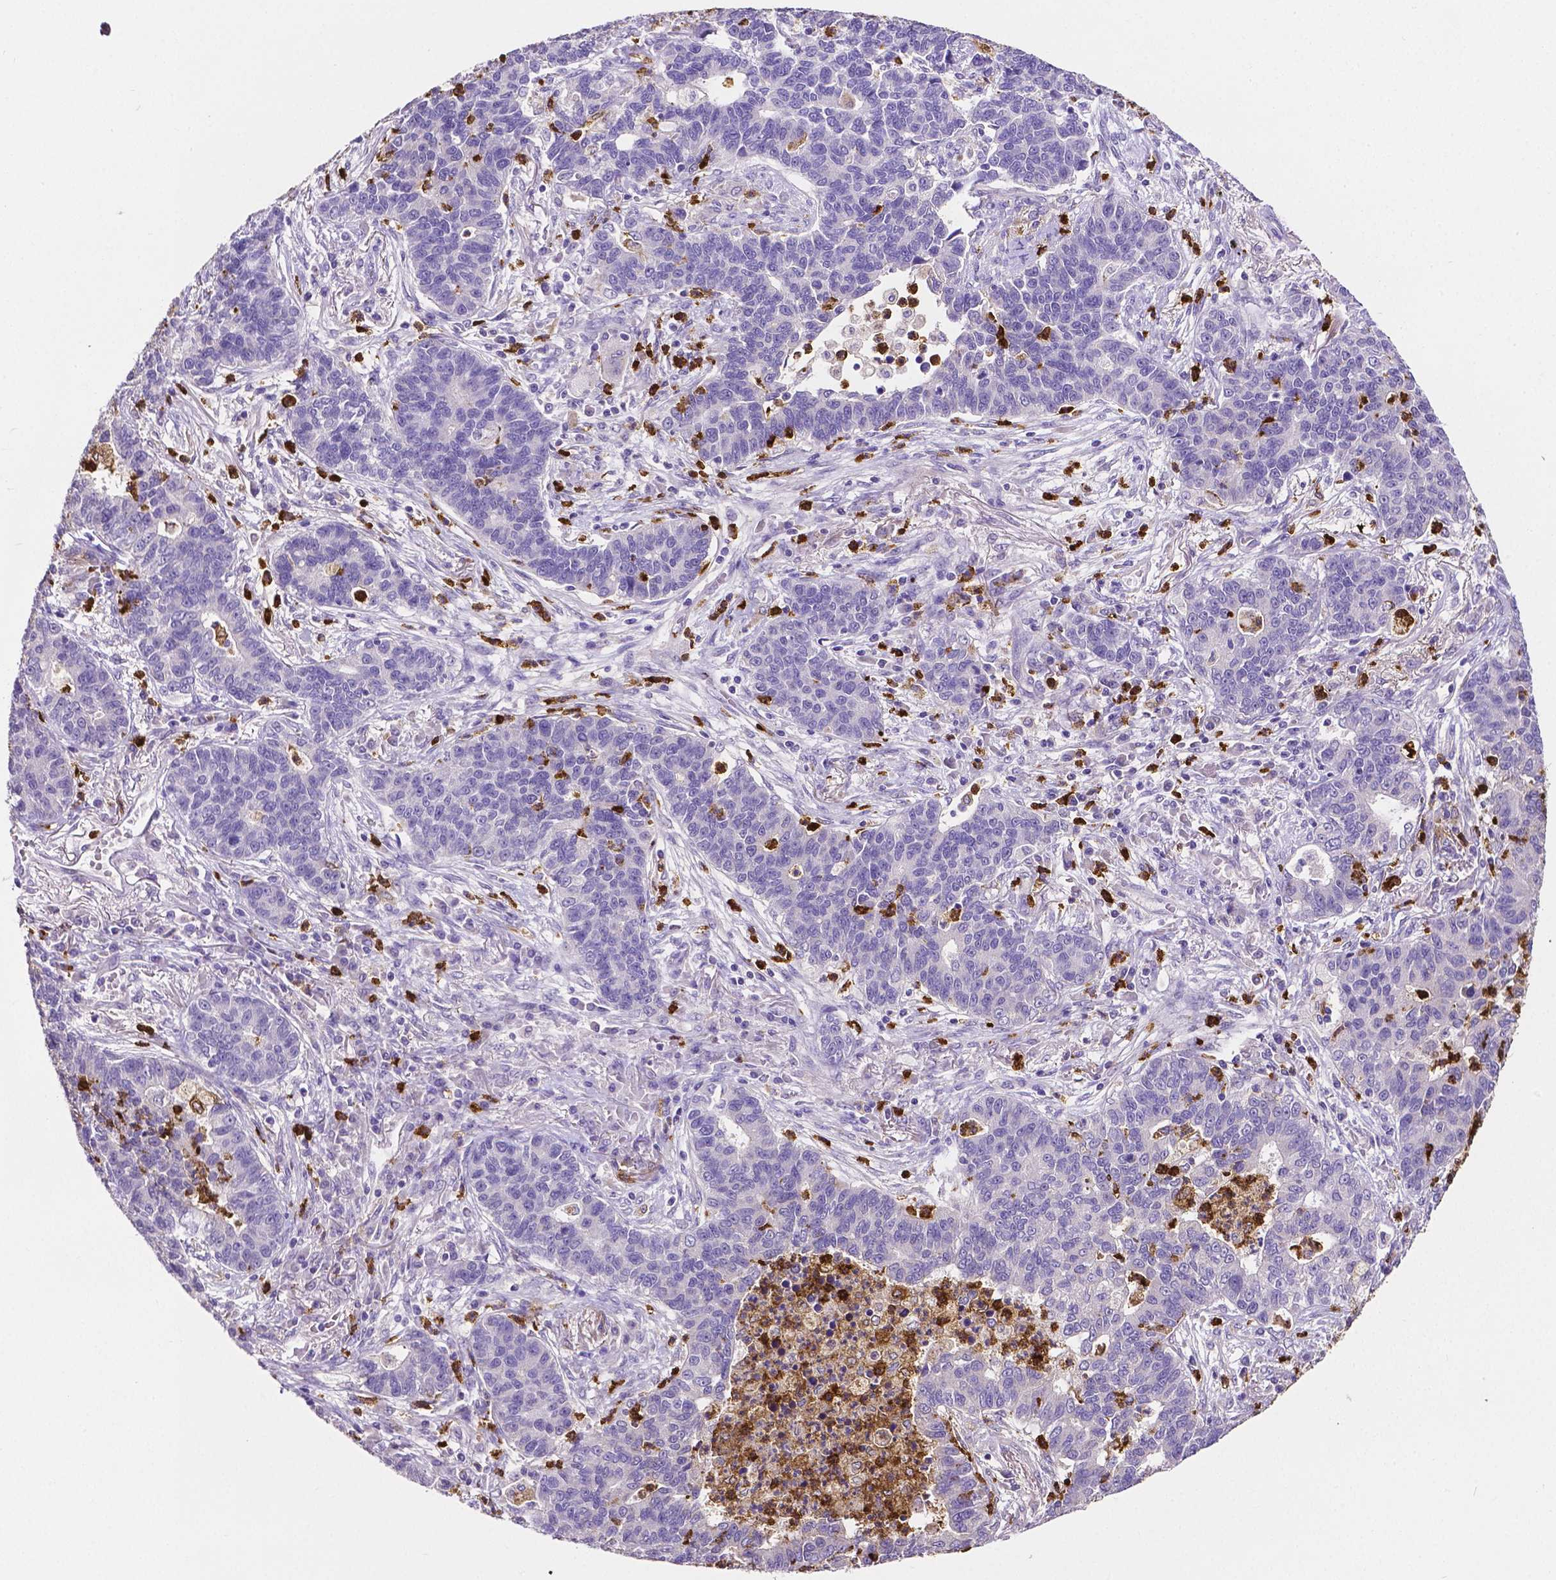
{"staining": {"intensity": "negative", "quantity": "none", "location": "none"}, "tissue": "lung cancer", "cell_type": "Tumor cells", "image_type": "cancer", "snomed": [{"axis": "morphology", "description": "Adenocarcinoma, NOS"}, {"axis": "topography", "description": "Lung"}], "caption": "This is an immunohistochemistry (IHC) micrograph of human adenocarcinoma (lung). There is no expression in tumor cells.", "gene": "MMP9", "patient": {"sex": "female", "age": 57}}